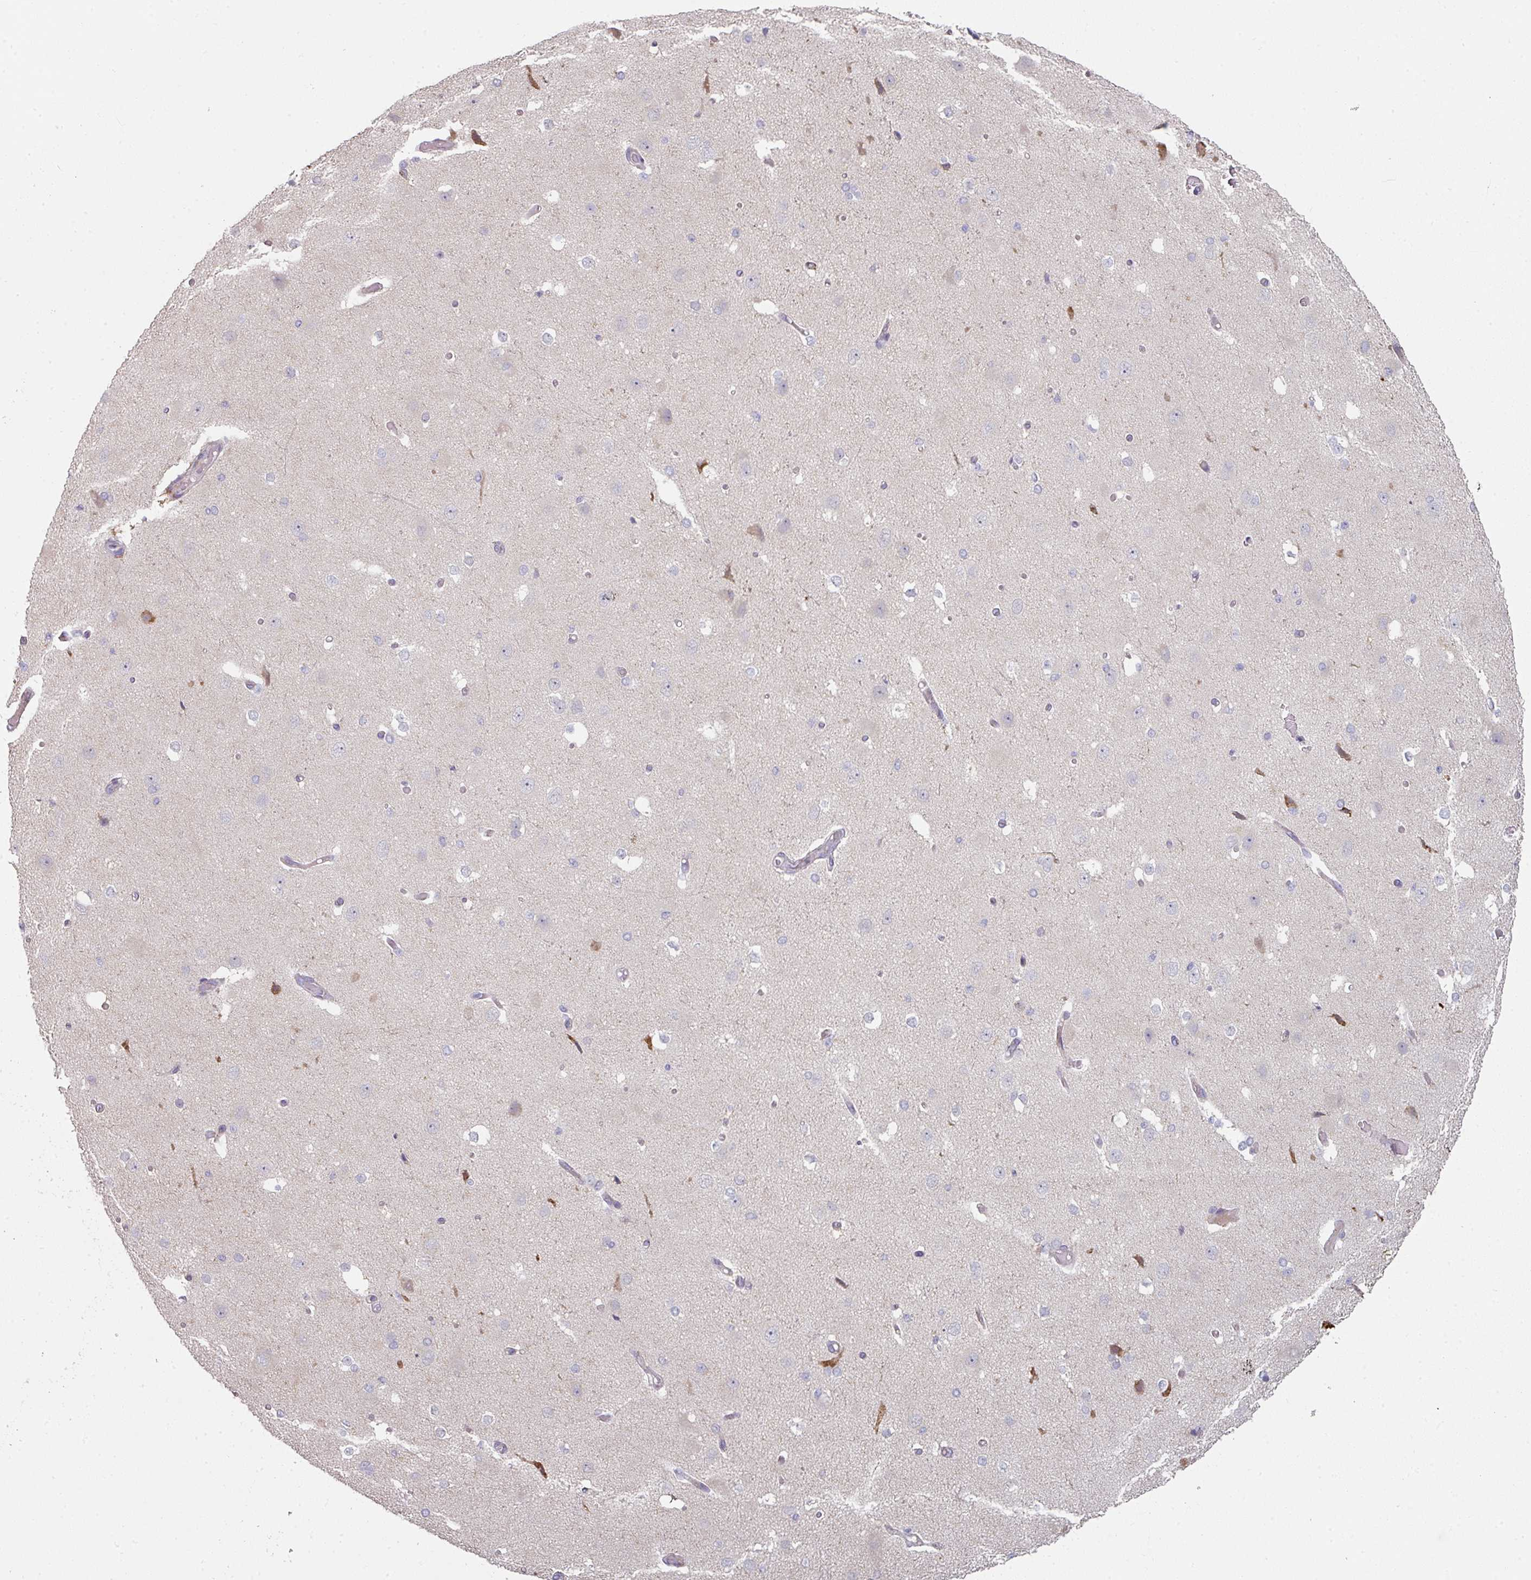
{"staining": {"intensity": "negative", "quantity": "none", "location": "none"}, "tissue": "cerebral cortex", "cell_type": "Endothelial cells", "image_type": "normal", "snomed": [{"axis": "morphology", "description": "Normal tissue, NOS"}, {"axis": "morphology", "description": "Inflammation, NOS"}, {"axis": "topography", "description": "Cerebral cortex"}], "caption": "This is an immunohistochemistry micrograph of unremarkable human cerebral cortex. There is no positivity in endothelial cells.", "gene": "WSB2", "patient": {"sex": "male", "age": 6}}